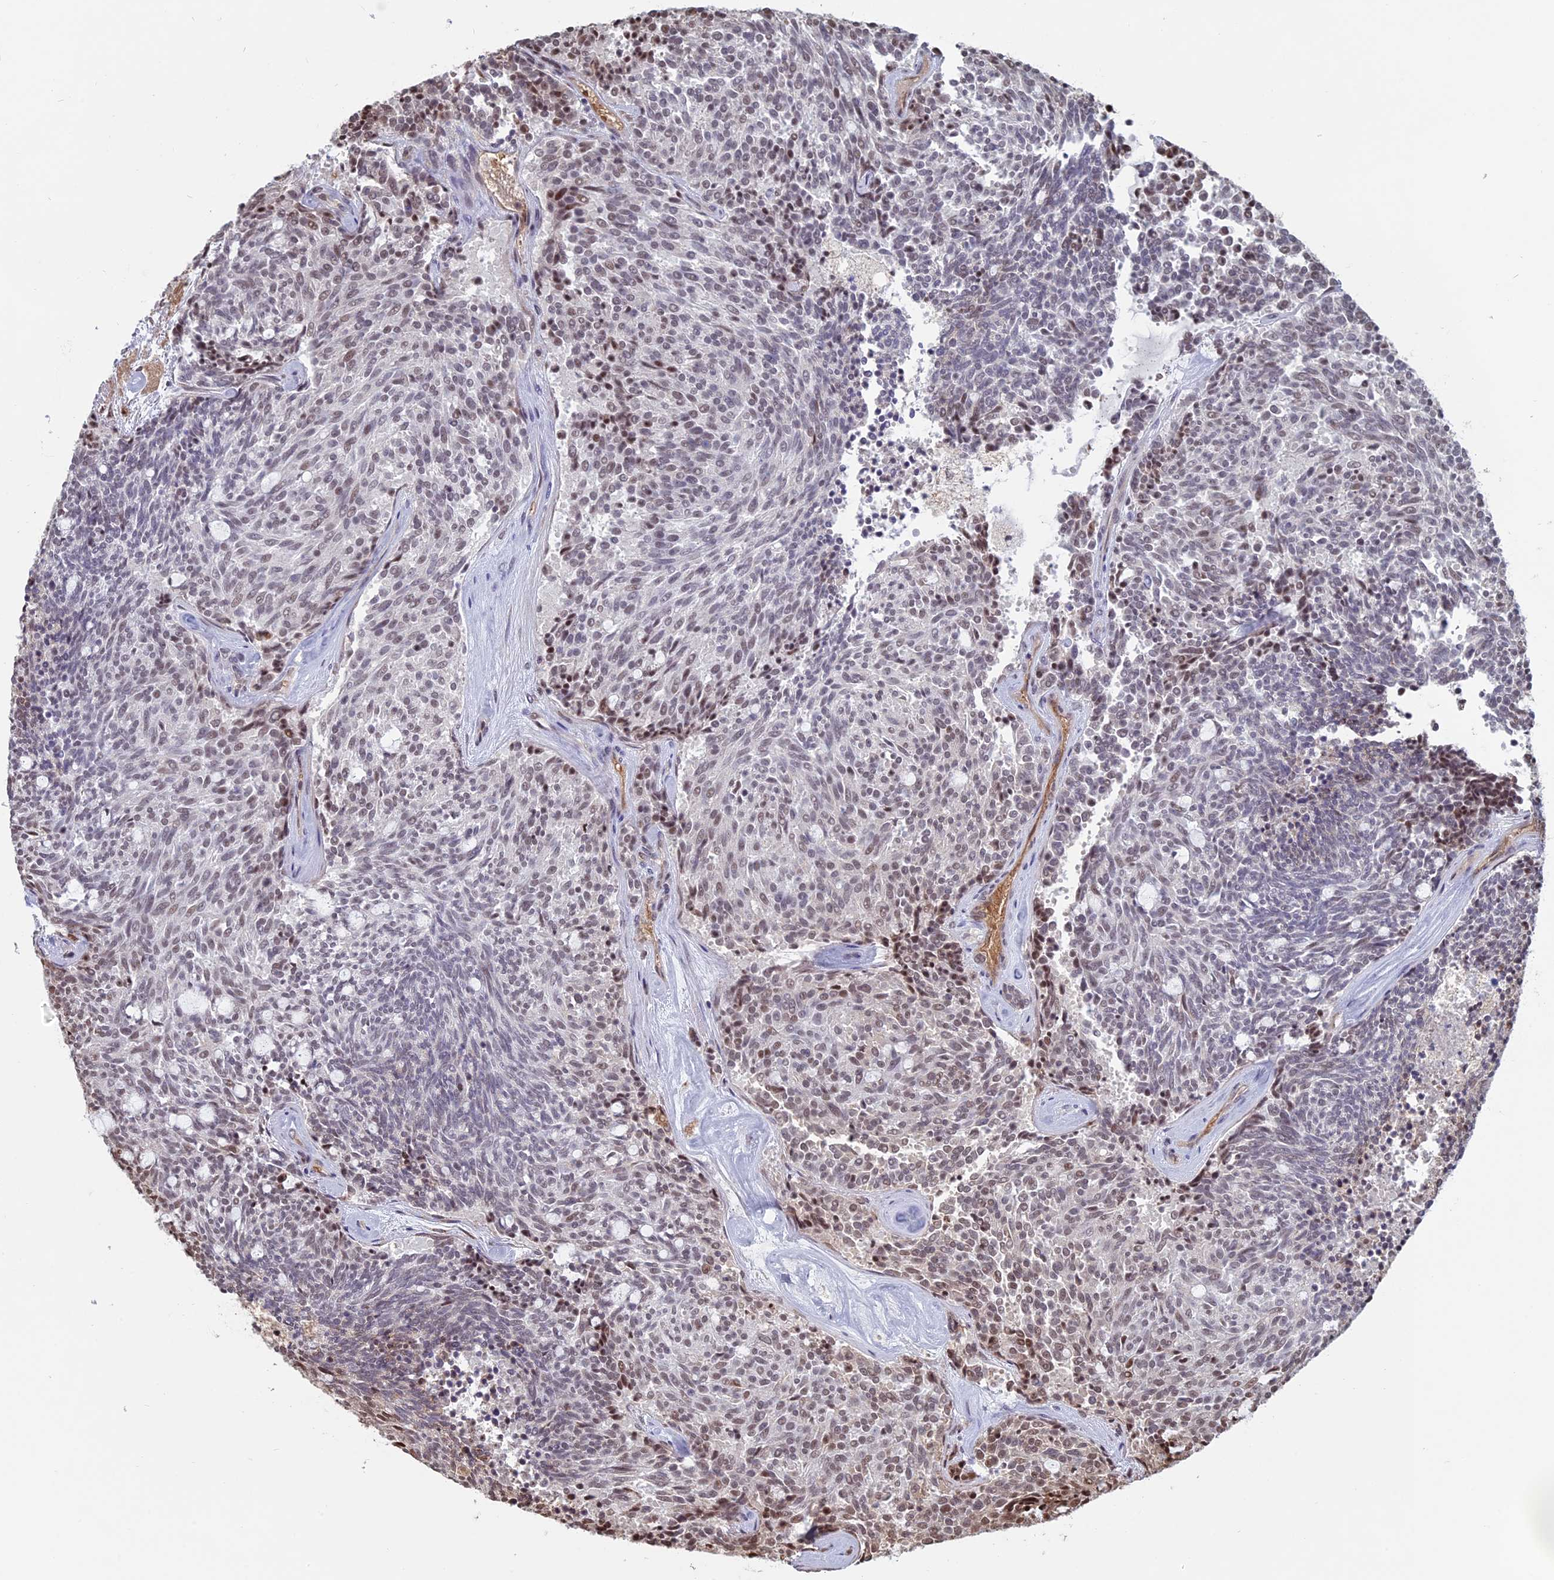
{"staining": {"intensity": "moderate", "quantity": "<25%", "location": "nuclear"}, "tissue": "carcinoid", "cell_type": "Tumor cells", "image_type": "cancer", "snomed": [{"axis": "morphology", "description": "Carcinoid, malignant, NOS"}, {"axis": "topography", "description": "Pancreas"}], "caption": "This histopathology image demonstrates immunohistochemistry (IHC) staining of malignant carcinoid, with low moderate nuclear expression in about <25% of tumor cells.", "gene": "MFAP1", "patient": {"sex": "female", "age": 54}}